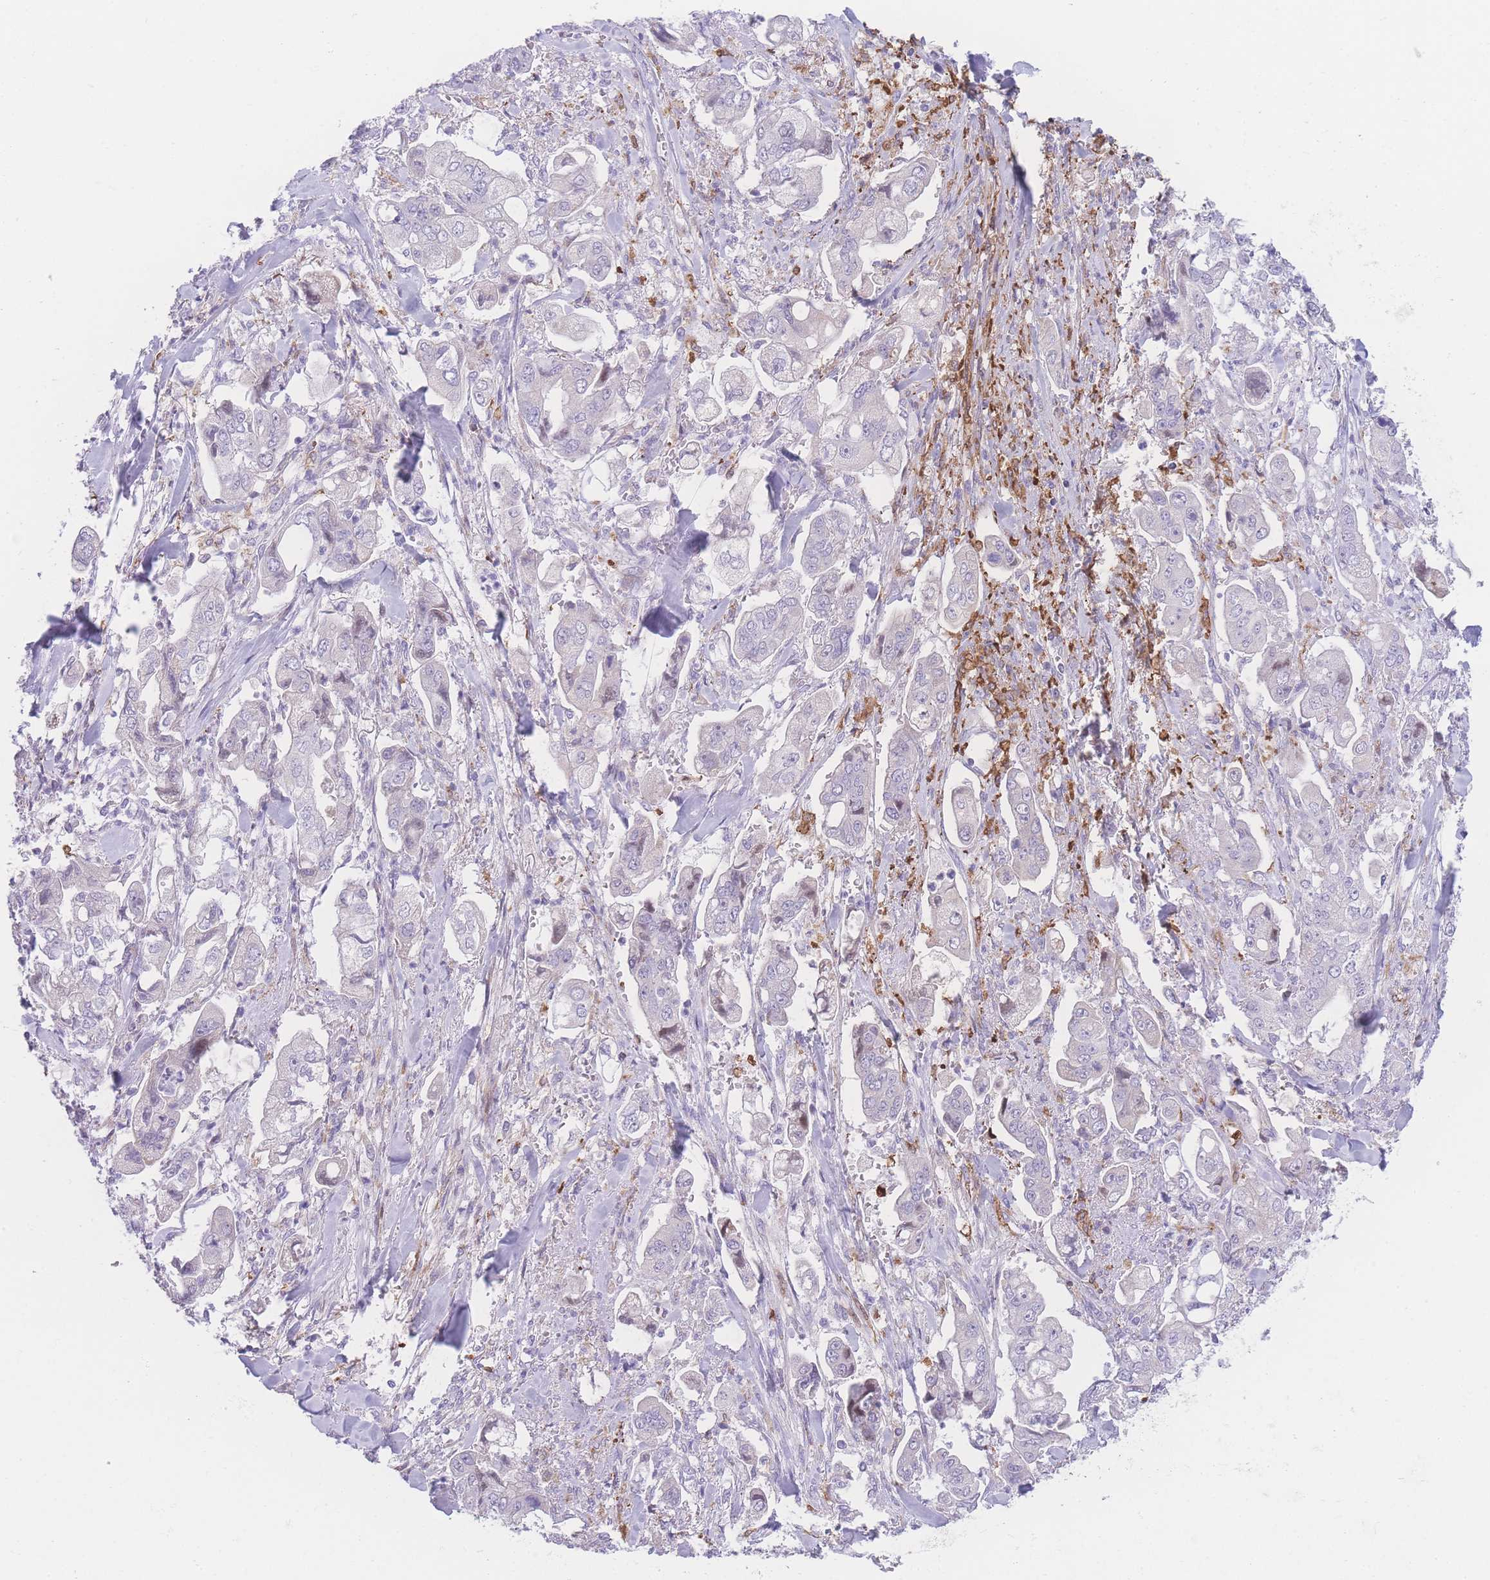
{"staining": {"intensity": "negative", "quantity": "none", "location": "none"}, "tissue": "stomach cancer", "cell_type": "Tumor cells", "image_type": "cancer", "snomed": [{"axis": "morphology", "description": "Adenocarcinoma, NOS"}, {"axis": "topography", "description": "Stomach"}], "caption": "The micrograph exhibits no significant expression in tumor cells of stomach cancer (adenocarcinoma).", "gene": "NBEAL1", "patient": {"sex": "male", "age": 62}}